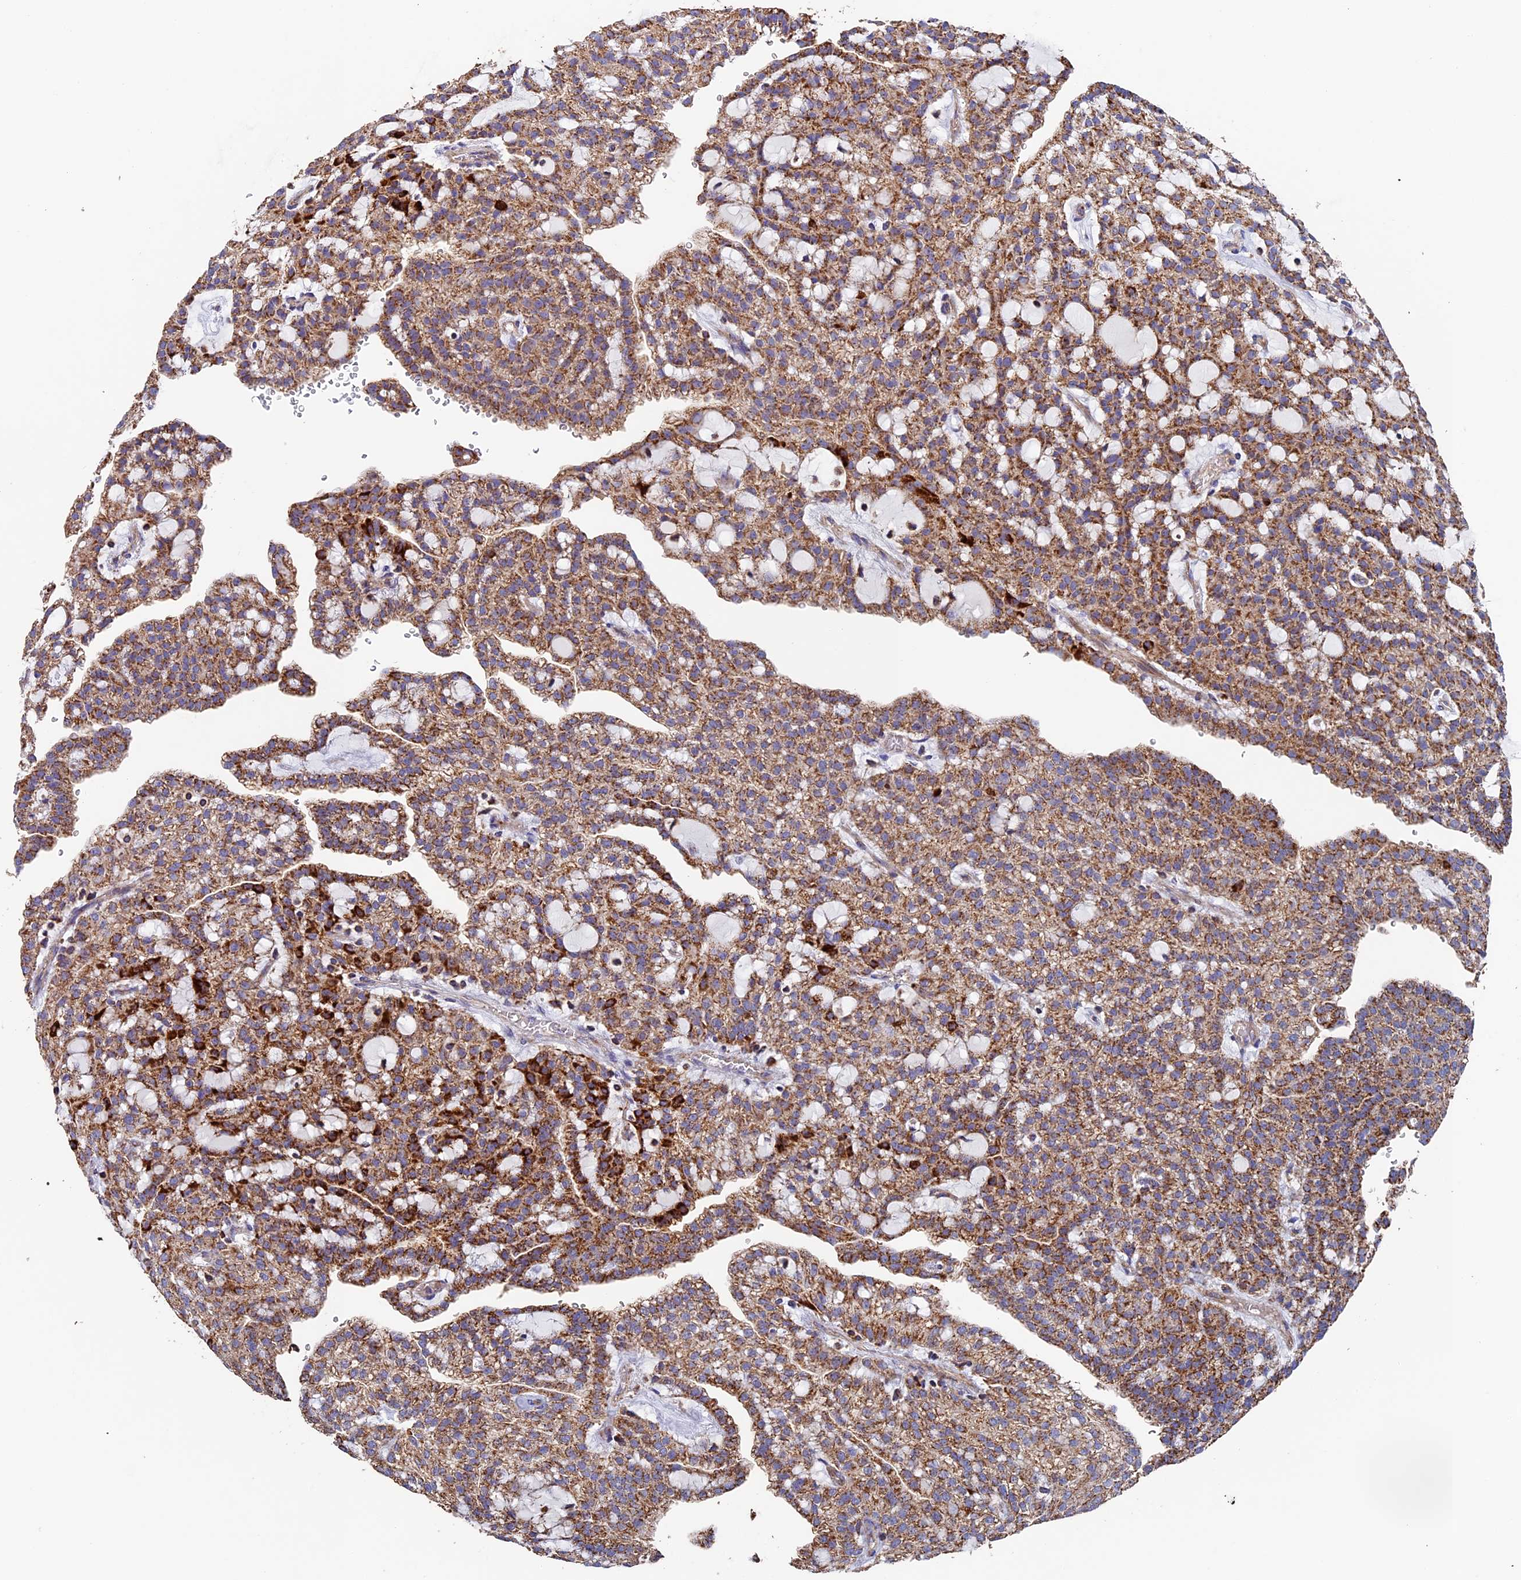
{"staining": {"intensity": "moderate", "quantity": ">75%", "location": "cytoplasmic/membranous"}, "tissue": "renal cancer", "cell_type": "Tumor cells", "image_type": "cancer", "snomed": [{"axis": "morphology", "description": "Adenocarcinoma, NOS"}, {"axis": "topography", "description": "Kidney"}], "caption": "Adenocarcinoma (renal) stained with DAB immunohistochemistry (IHC) shows medium levels of moderate cytoplasmic/membranous positivity in approximately >75% of tumor cells. (DAB = brown stain, brightfield microscopy at high magnification).", "gene": "ADAT1", "patient": {"sex": "male", "age": 63}}